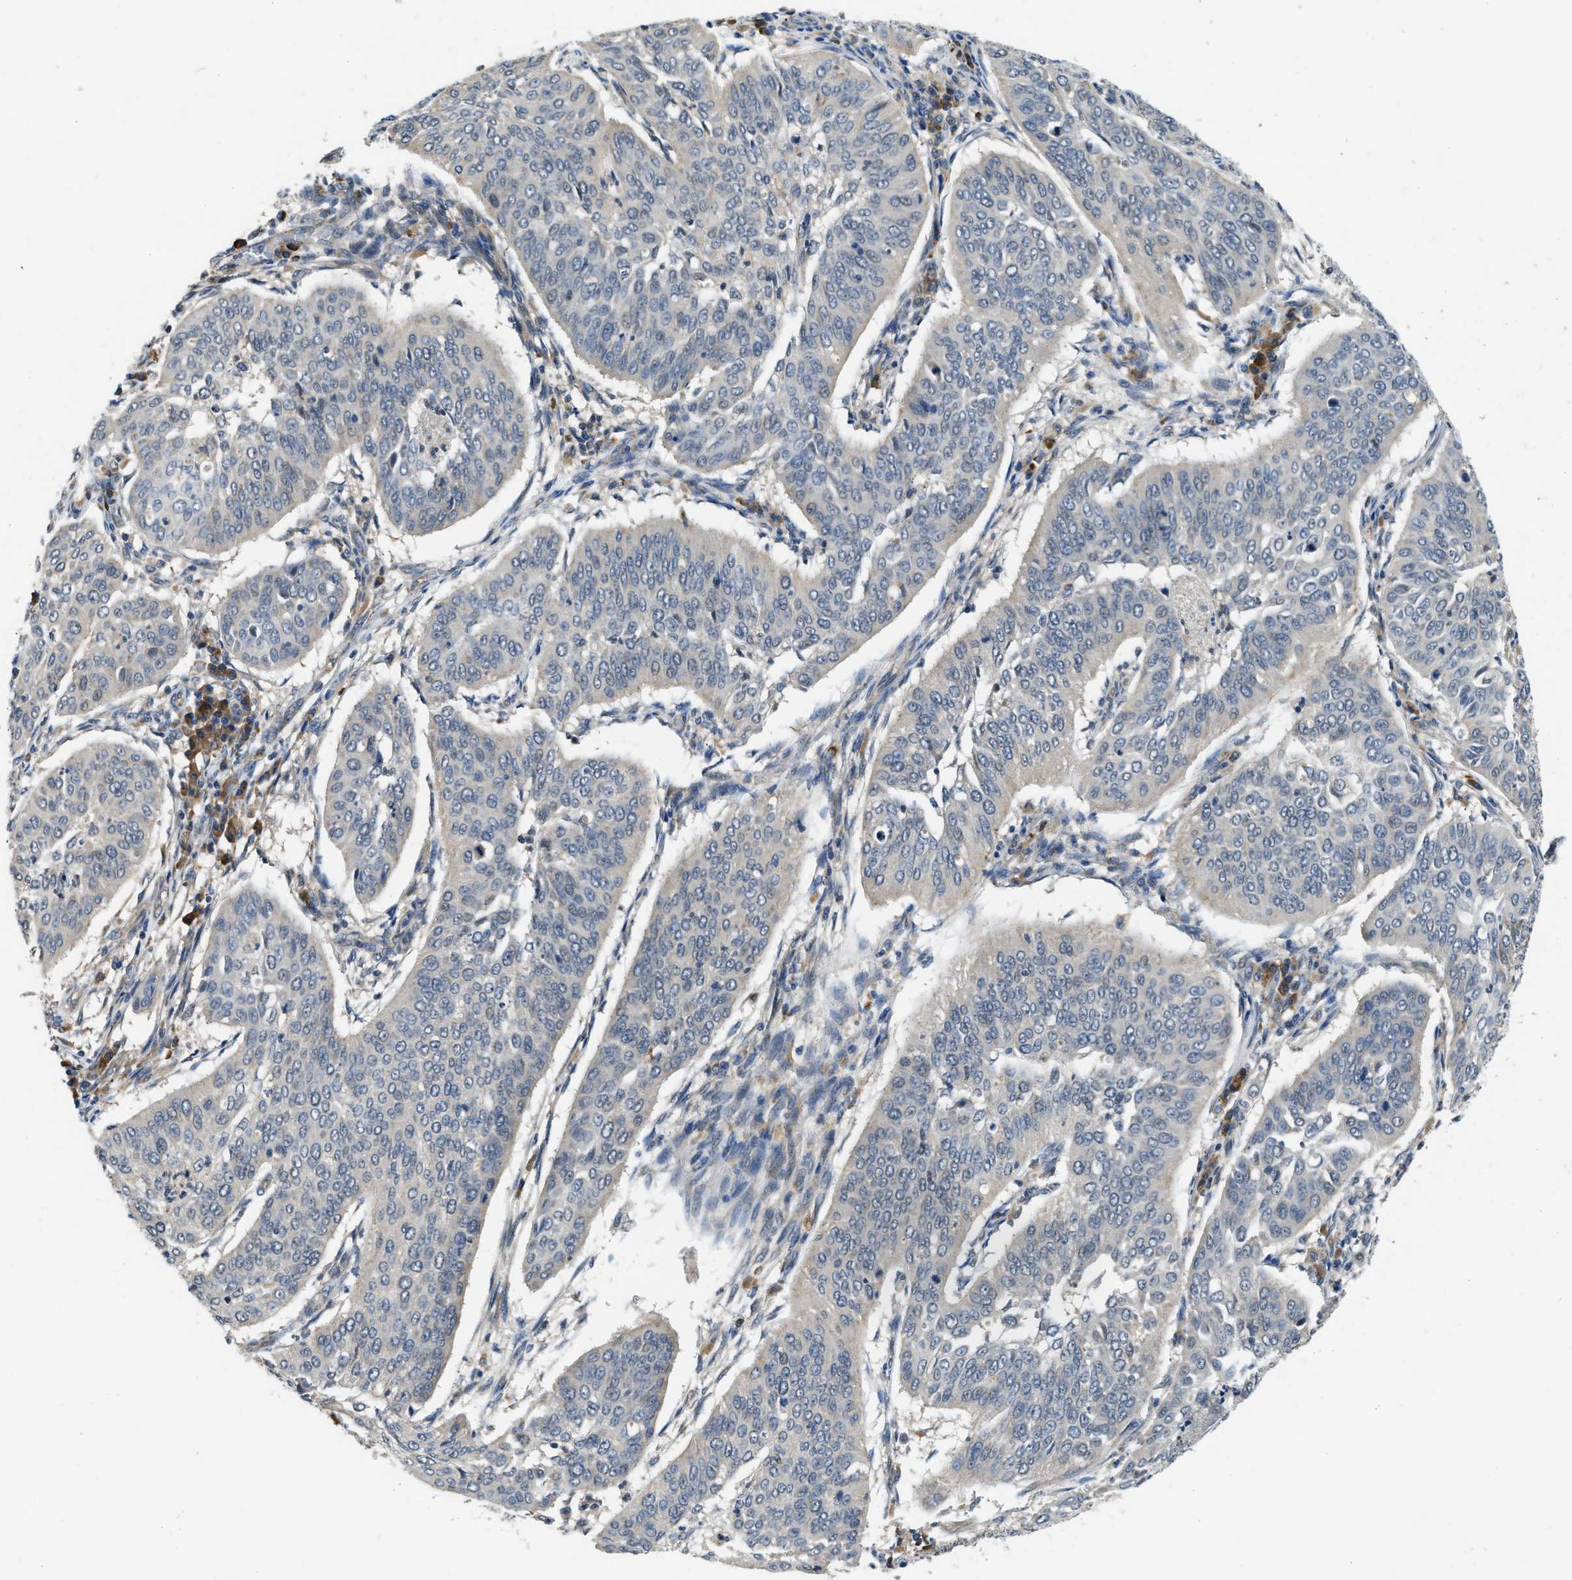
{"staining": {"intensity": "negative", "quantity": "none", "location": "none"}, "tissue": "cervical cancer", "cell_type": "Tumor cells", "image_type": "cancer", "snomed": [{"axis": "morphology", "description": "Normal tissue, NOS"}, {"axis": "morphology", "description": "Squamous cell carcinoma, NOS"}, {"axis": "topography", "description": "Cervix"}], "caption": "This is an immunohistochemistry (IHC) micrograph of human cervical cancer. There is no staining in tumor cells.", "gene": "STARD3NL", "patient": {"sex": "female", "age": 39}}